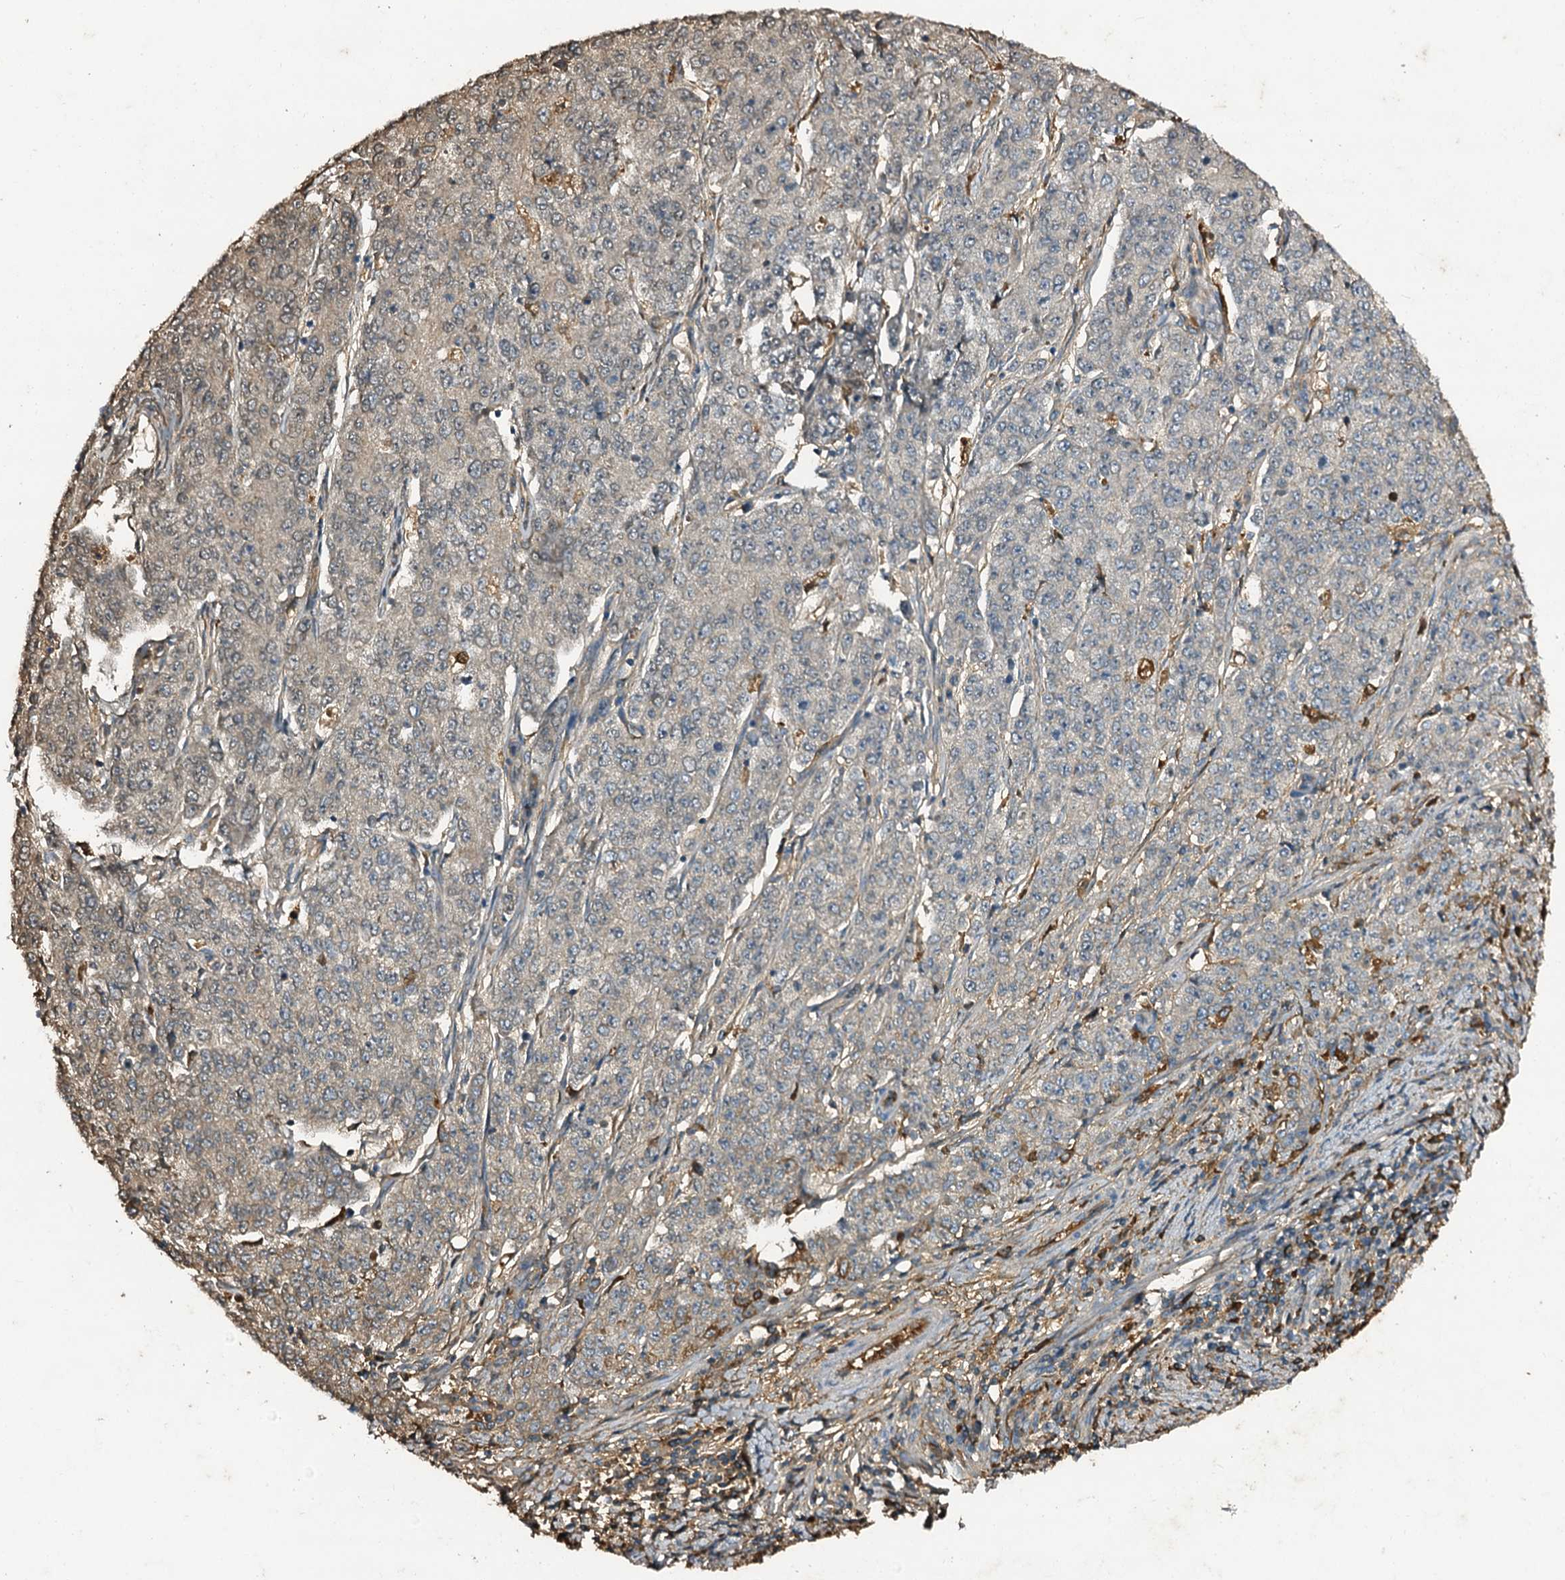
{"staining": {"intensity": "moderate", "quantity": "<25%", "location": "cytoplasmic/membranous"}, "tissue": "endometrial cancer", "cell_type": "Tumor cells", "image_type": "cancer", "snomed": [{"axis": "morphology", "description": "Adenocarcinoma, NOS"}, {"axis": "topography", "description": "Endometrium"}], "caption": "Immunohistochemical staining of adenocarcinoma (endometrial) shows moderate cytoplasmic/membranous protein positivity in approximately <25% of tumor cells. (Brightfield microscopy of DAB IHC at high magnification).", "gene": "EDN1", "patient": {"sex": "female", "age": 50}}